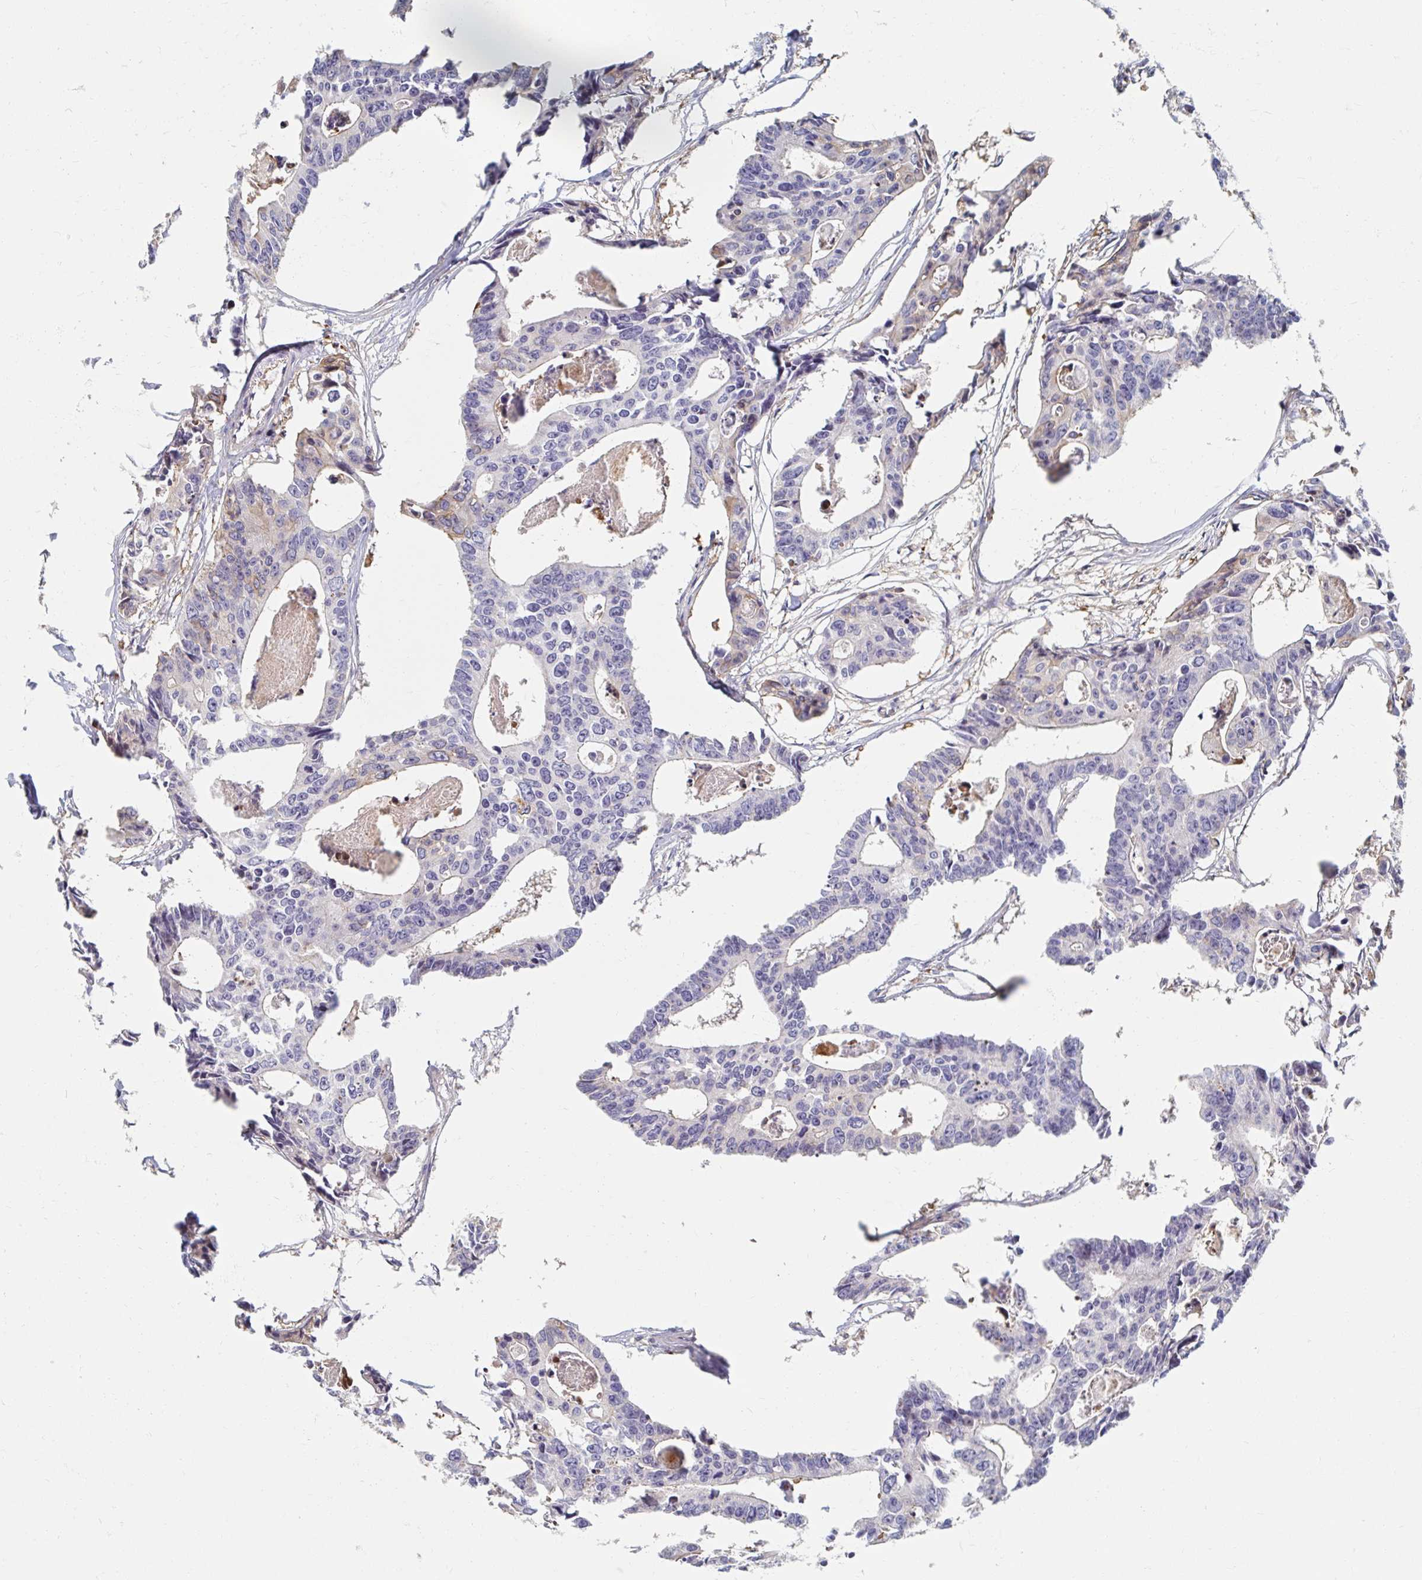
{"staining": {"intensity": "negative", "quantity": "none", "location": "none"}, "tissue": "colorectal cancer", "cell_type": "Tumor cells", "image_type": "cancer", "snomed": [{"axis": "morphology", "description": "Adenocarcinoma, NOS"}, {"axis": "topography", "description": "Rectum"}], "caption": "This photomicrograph is of colorectal adenocarcinoma stained with immunohistochemistry to label a protein in brown with the nuclei are counter-stained blue. There is no positivity in tumor cells.", "gene": "MYLK2", "patient": {"sex": "male", "age": 57}}